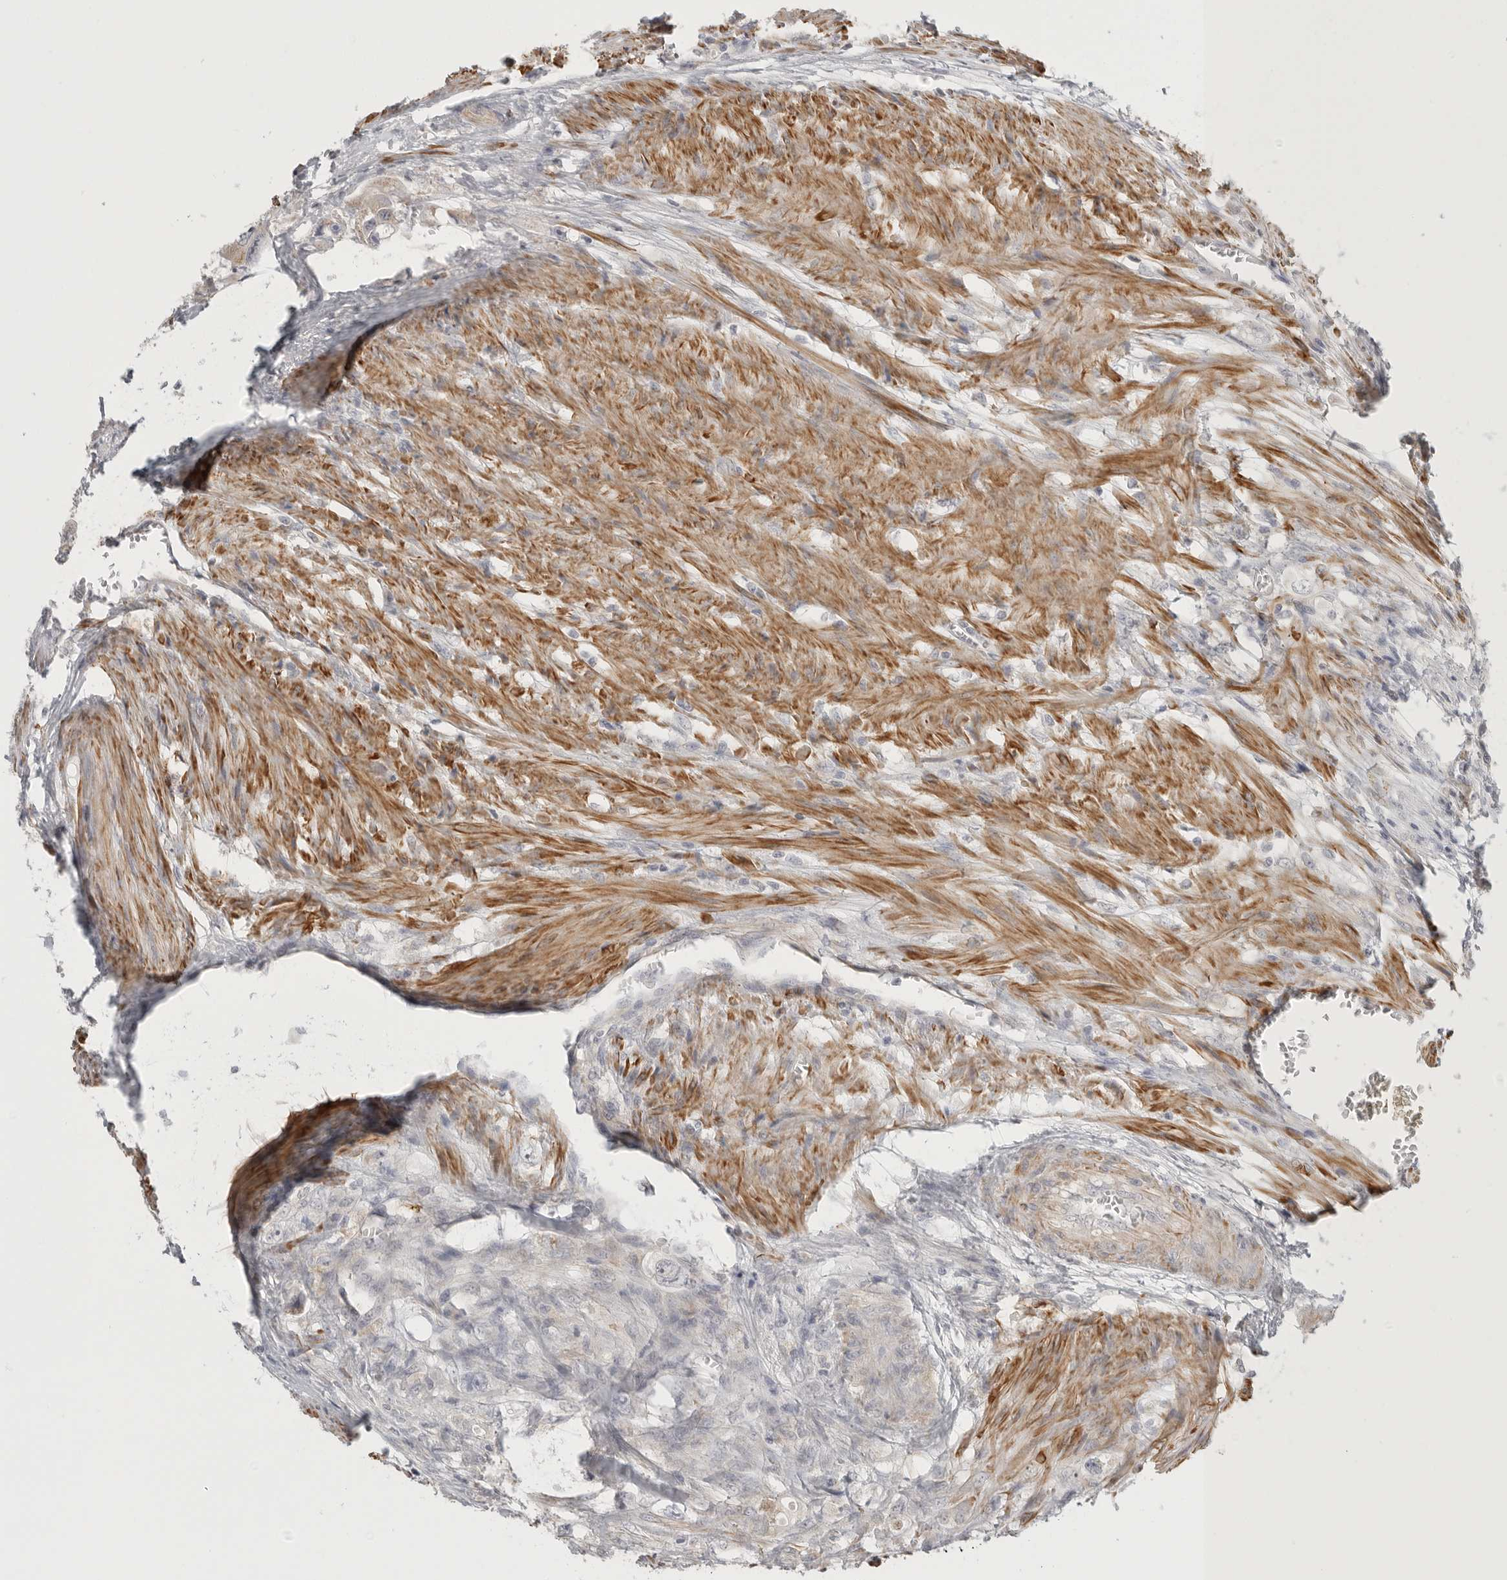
{"staining": {"intensity": "weak", "quantity": "<25%", "location": "cytoplasmic/membranous"}, "tissue": "colorectal cancer", "cell_type": "Tumor cells", "image_type": "cancer", "snomed": [{"axis": "morphology", "description": "Adenocarcinoma, NOS"}, {"axis": "topography", "description": "Colon"}], "caption": "DAB immunohistochemical staining of human colorectal cancer exhibits no significant staining in tumor cells.", "gene": "STAB2", "patient": {"sex": "female", "age": 46}}